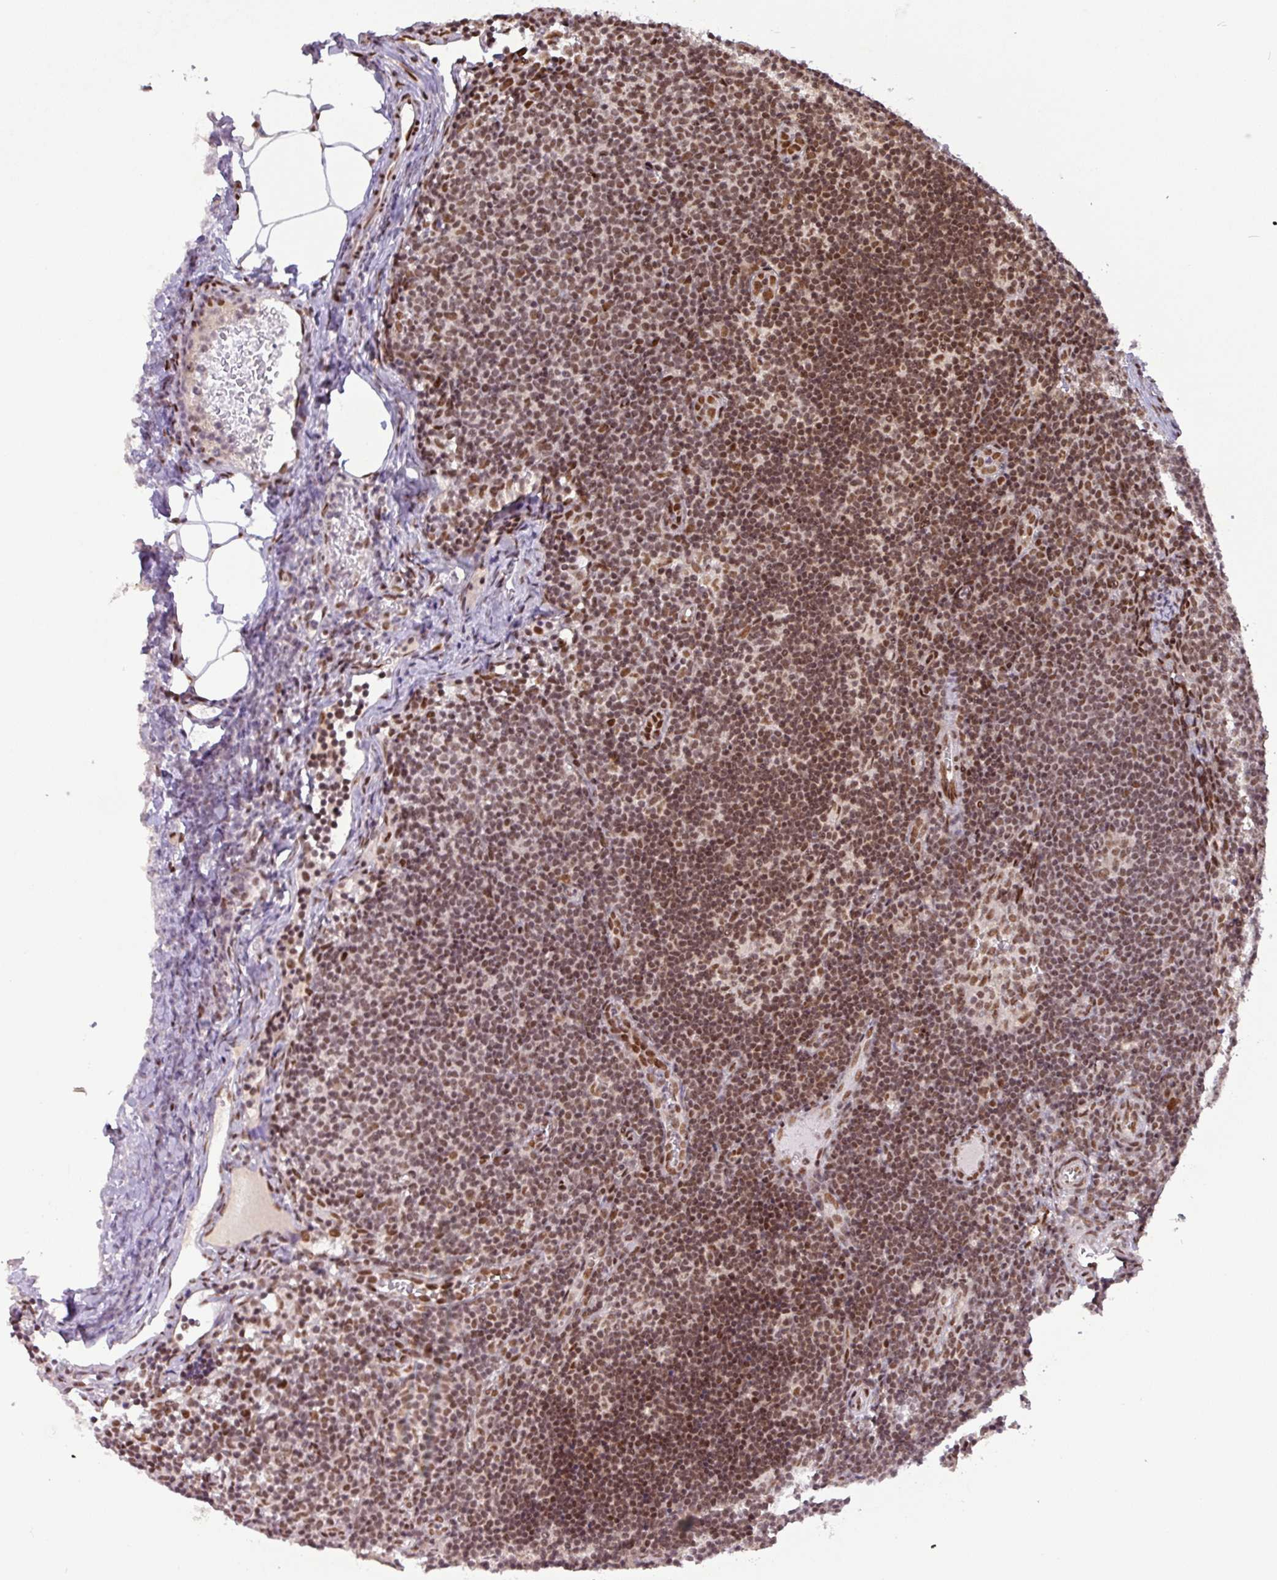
{"staining": {"intensity": "moderate", "quantity": ">75%", "location": "nuclear"}, "tissue": "lymph node", "cell_type": "Germinal center cells", "image_type": "normal", "snomed": [{"axis": "morphology", "description": "Normal tissue, NOS"}, {"axis": "topography", "description": "Lymph node"}], "caption": "The micrograph demonstrates immunohistochemical staining of normal lymph node. There is moderate nuclear positivity is present in about >75% of germinal center cells. Ihc stains the protein in brown and the nuclei are stained blue.", "gene": "SRSF2", "patient": {"sex": "female", "age": 37}}